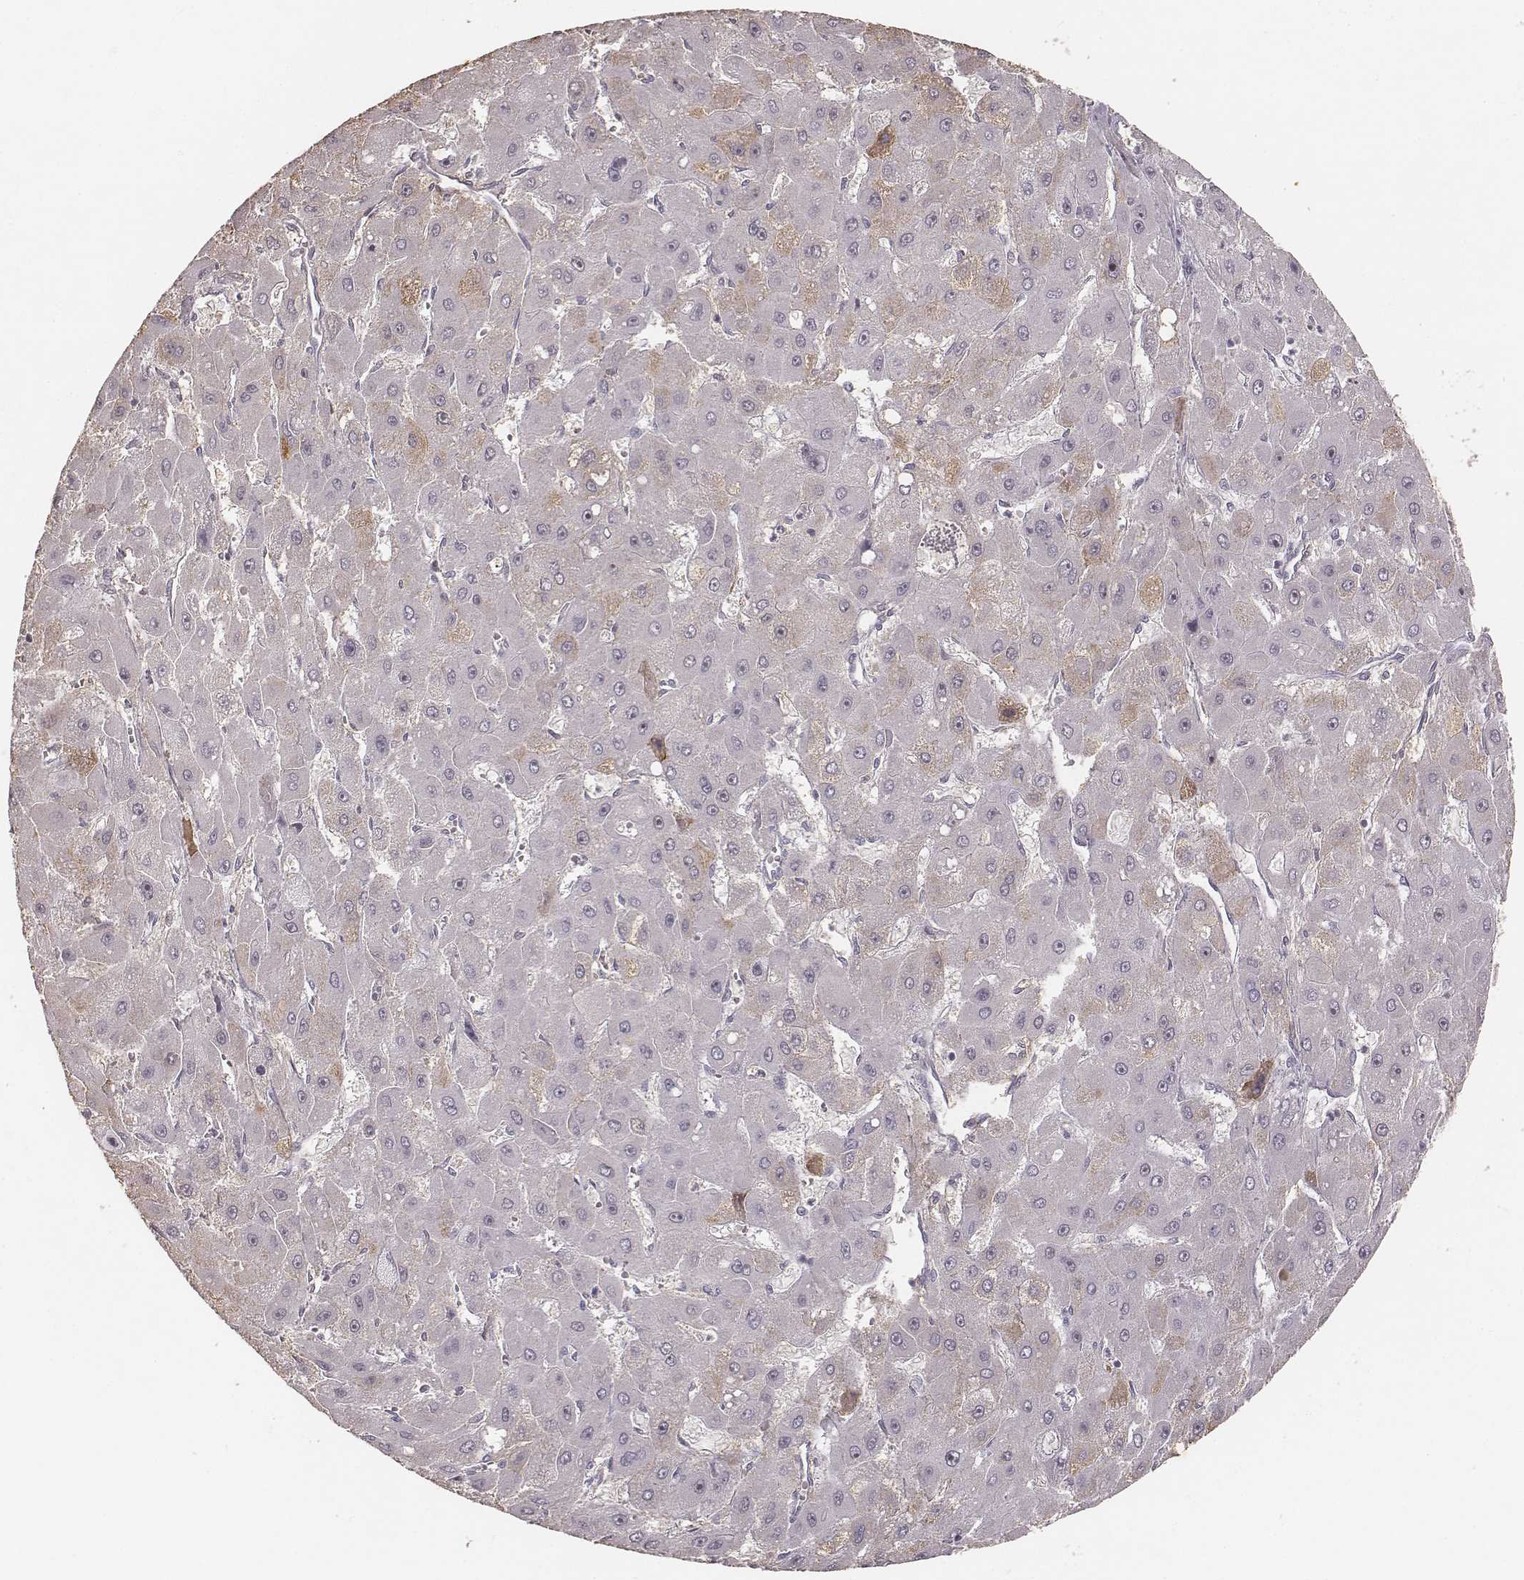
{"staining": {"intensity": "negative", "quantity": "none", "location": "none"}, "tissue": "liver cancer", "cell_type": "Tumor cells", "image_type": "cancer", "snomed": [{"axis": "morphology", "description": "Carcinoma, Hepatocellular, NOS"}, {"axis": "topography", "description": "Liver"}], "caption": "DAB (3,3'-diaminobenzidine) immunohistochemical staining of human liver cancer displays no significant expression in tumor cells.", "gene": "MADCAM1", "patient": {"sex": "female", "age": 25}}